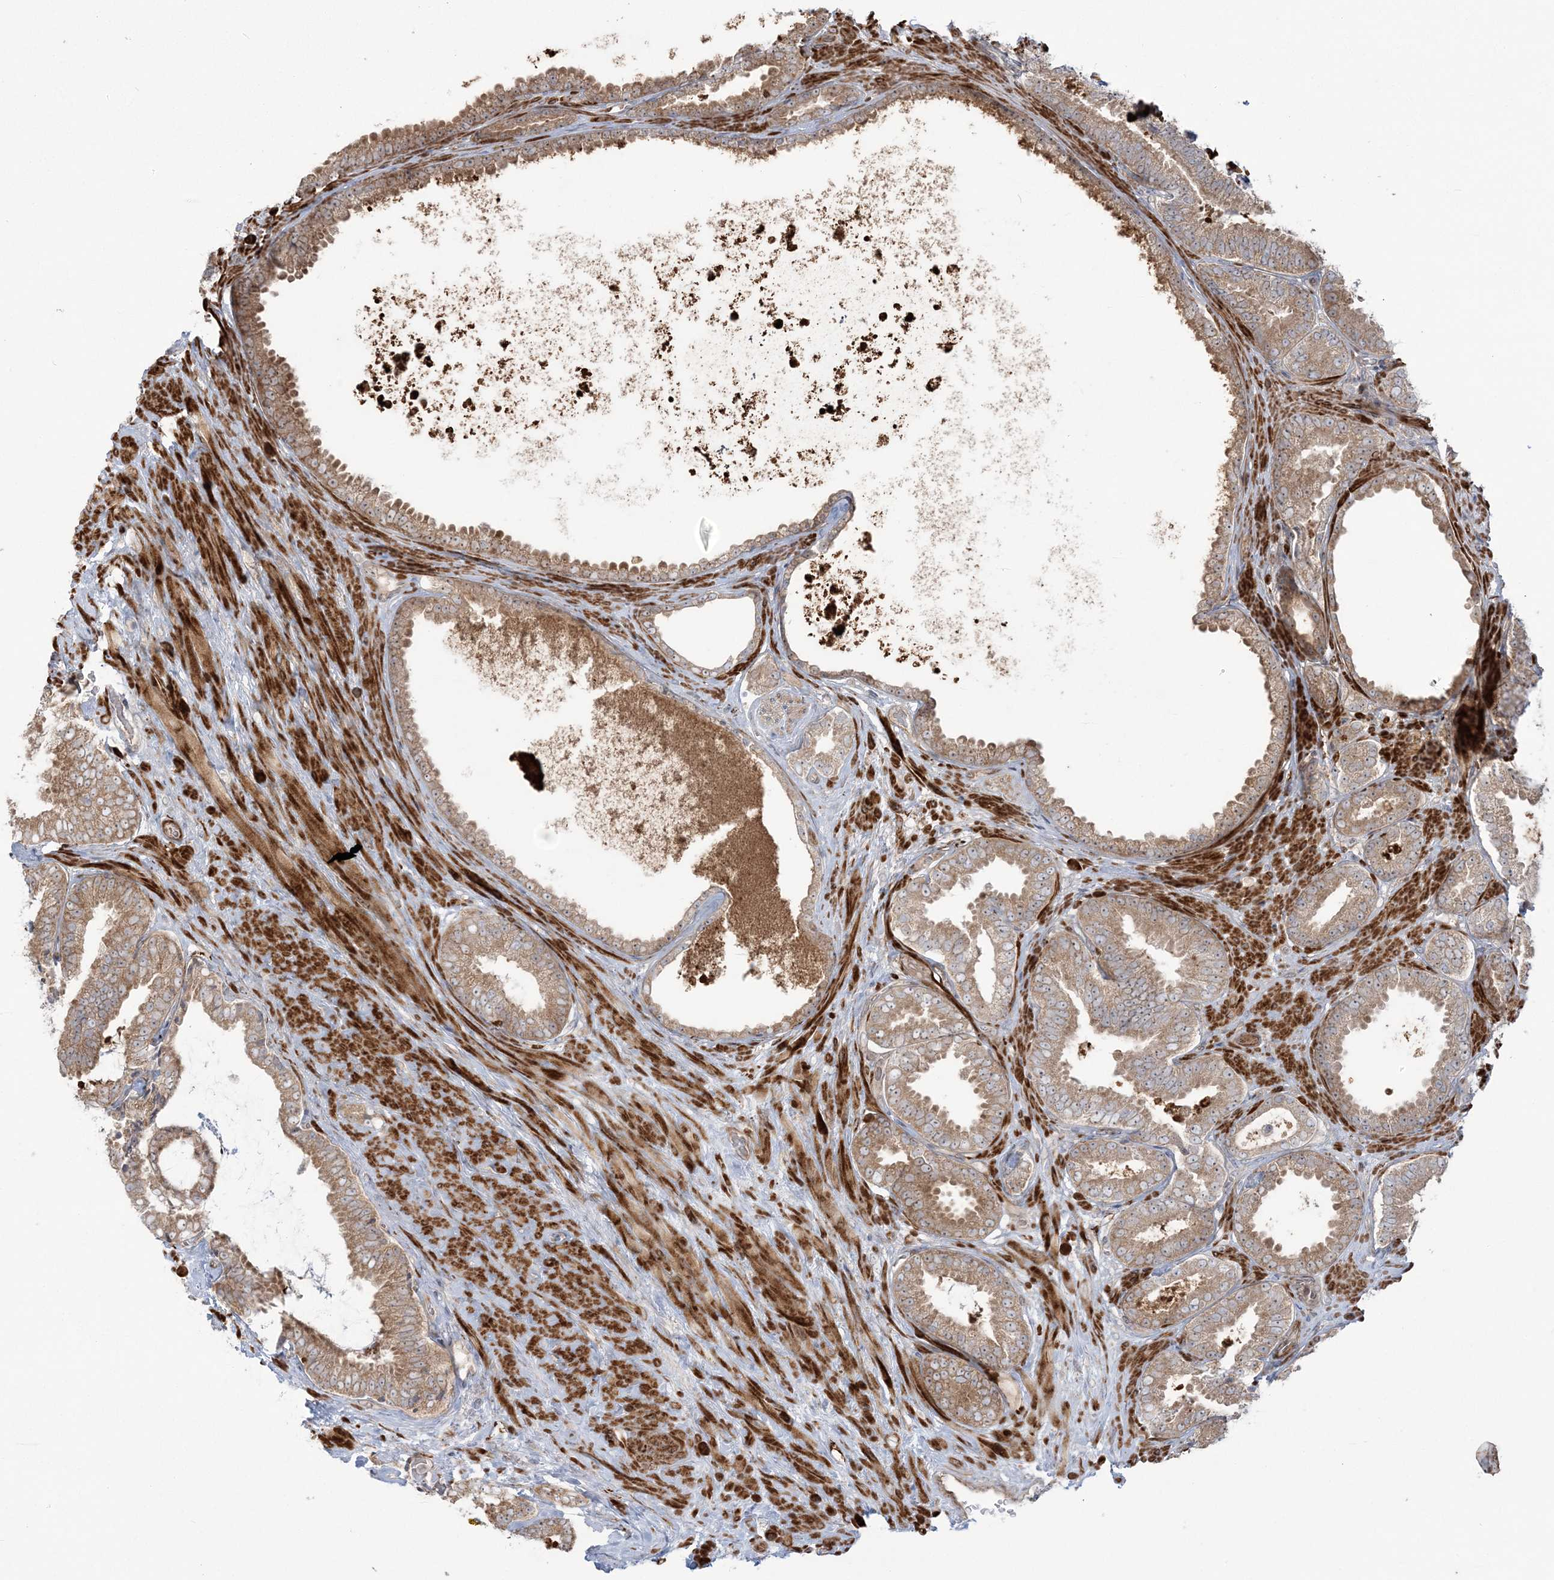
{"staining": {"intensity": "moderate", "quantity": ">75%", "location": "cytoplasmic/membranous"}, "tissue": "prostate cancer", "cell_type": "Tumor cells", "image_type": "cancer", "snomed": [{"axis": "morphology", "description": "Adenocarcinoma, Low grade"}, {"axis": "topography", "description": "Prostate"}], "caption": "Brown immunohistochemical staining in prostate cancer demonstrates moderate cytoplasmic/membranous positivity in approximately >75% of tumor cells. (IHC, brightfield microscopy, high magnification).", "gene": "NUDT9", "patient": {"sex": "male", "age": 71}}